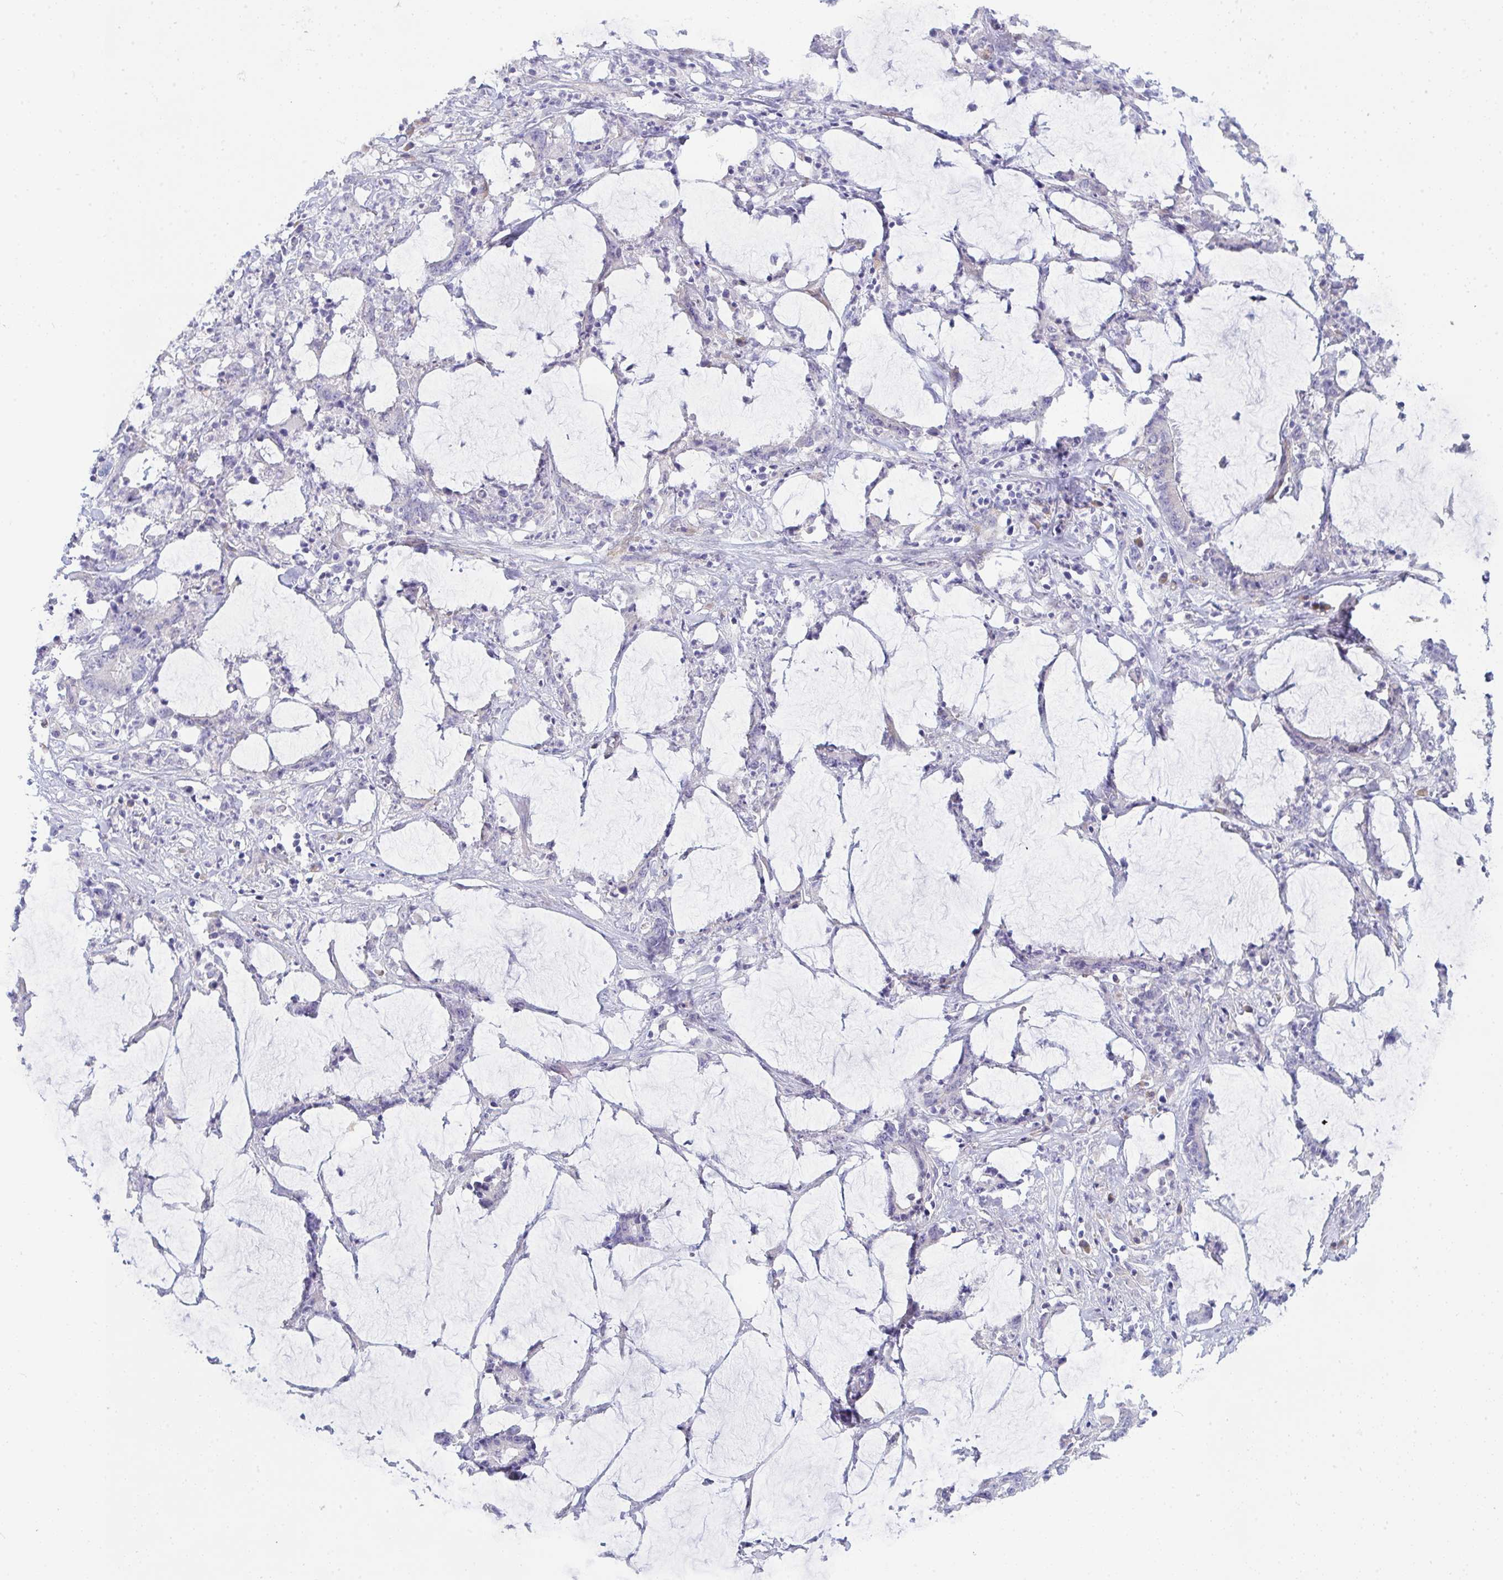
{"staining": {"intensity": "negative", "quantity": "none", "location": "none"}, "tissue": "stomach cancer", "cell_type": "Tumor cells", "image_type": "cancer", "snomed": [{"axis": "morphology", "description": "Adenocarcinoma, NOS"}, {"axis": "topography", "description": "Stomach, upper"}], "caption": "A photomicrograph of human adenocarcinoma (stomach) is negative for staining in tumor cells.", "gene": "GAB1", "patient": {"sex": "male", "age": 68}}